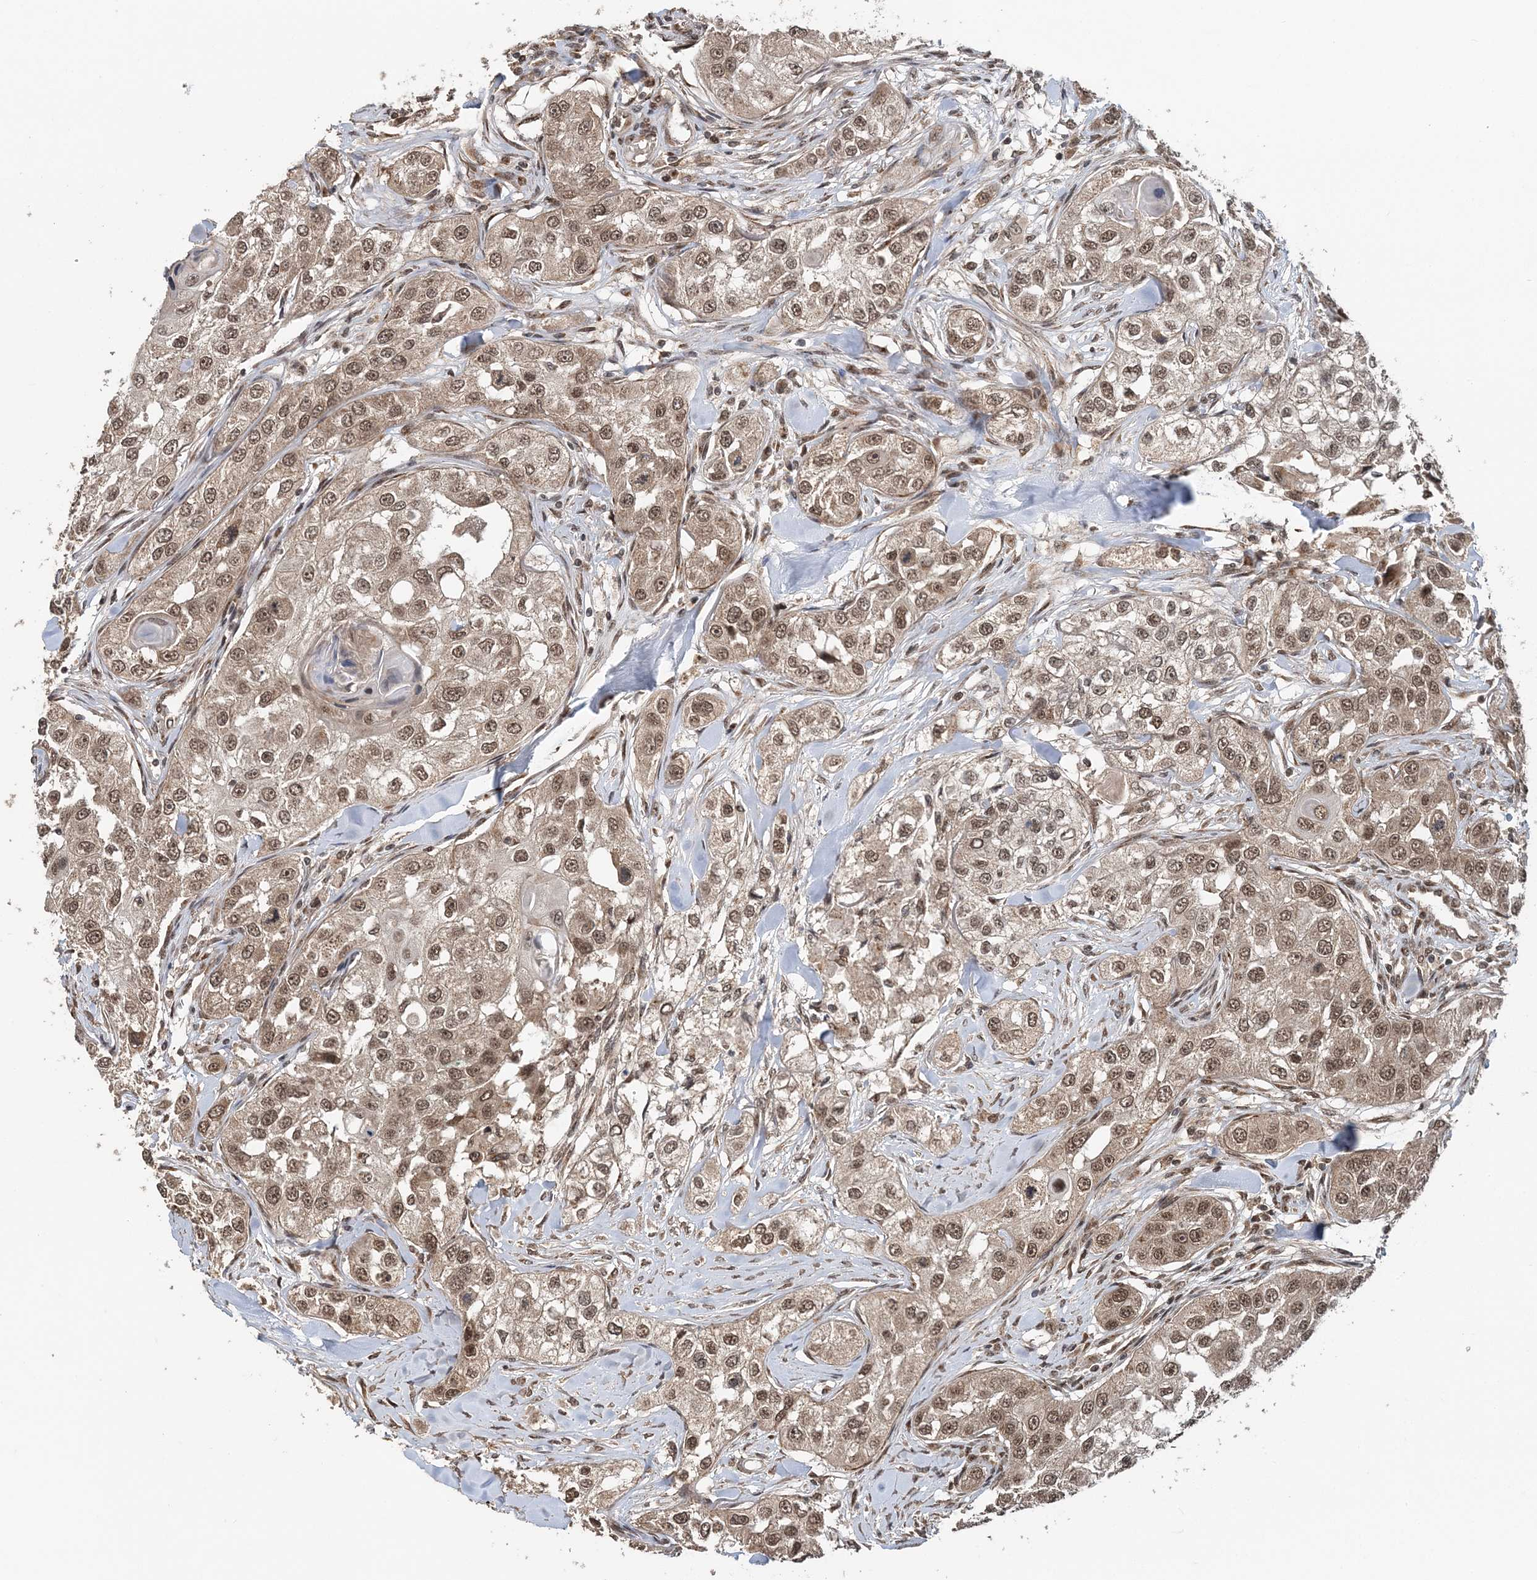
{"staining": {"intensity": "moderate", "quantity": ">75%", "location": "cytoplasmic/membranous,nuclear"}, "tissue": "head and neck cancer", "cell_type": "Tumor cells", "image_type": "cancer", "snomed": [{"axis": "morphology", "description": "Normal tissue, NOS"}, {"axis": "morphology", "description": "Squamous cell carcinoma, NOS"}, {"axis": "topography", "description": "Skeletal muscle"}, {"axis": "topography", "description": "Head-Neck"}], "caption": "Brown immunohistochemical staining in human head and neck squamous cell carcinoma shows moderate cytoplasmic/membranous and nuclear positivity in approximately >75% of tumor cells.", "gene": "TSHZ2", "patient": {"sex": "male", "age": 51}}